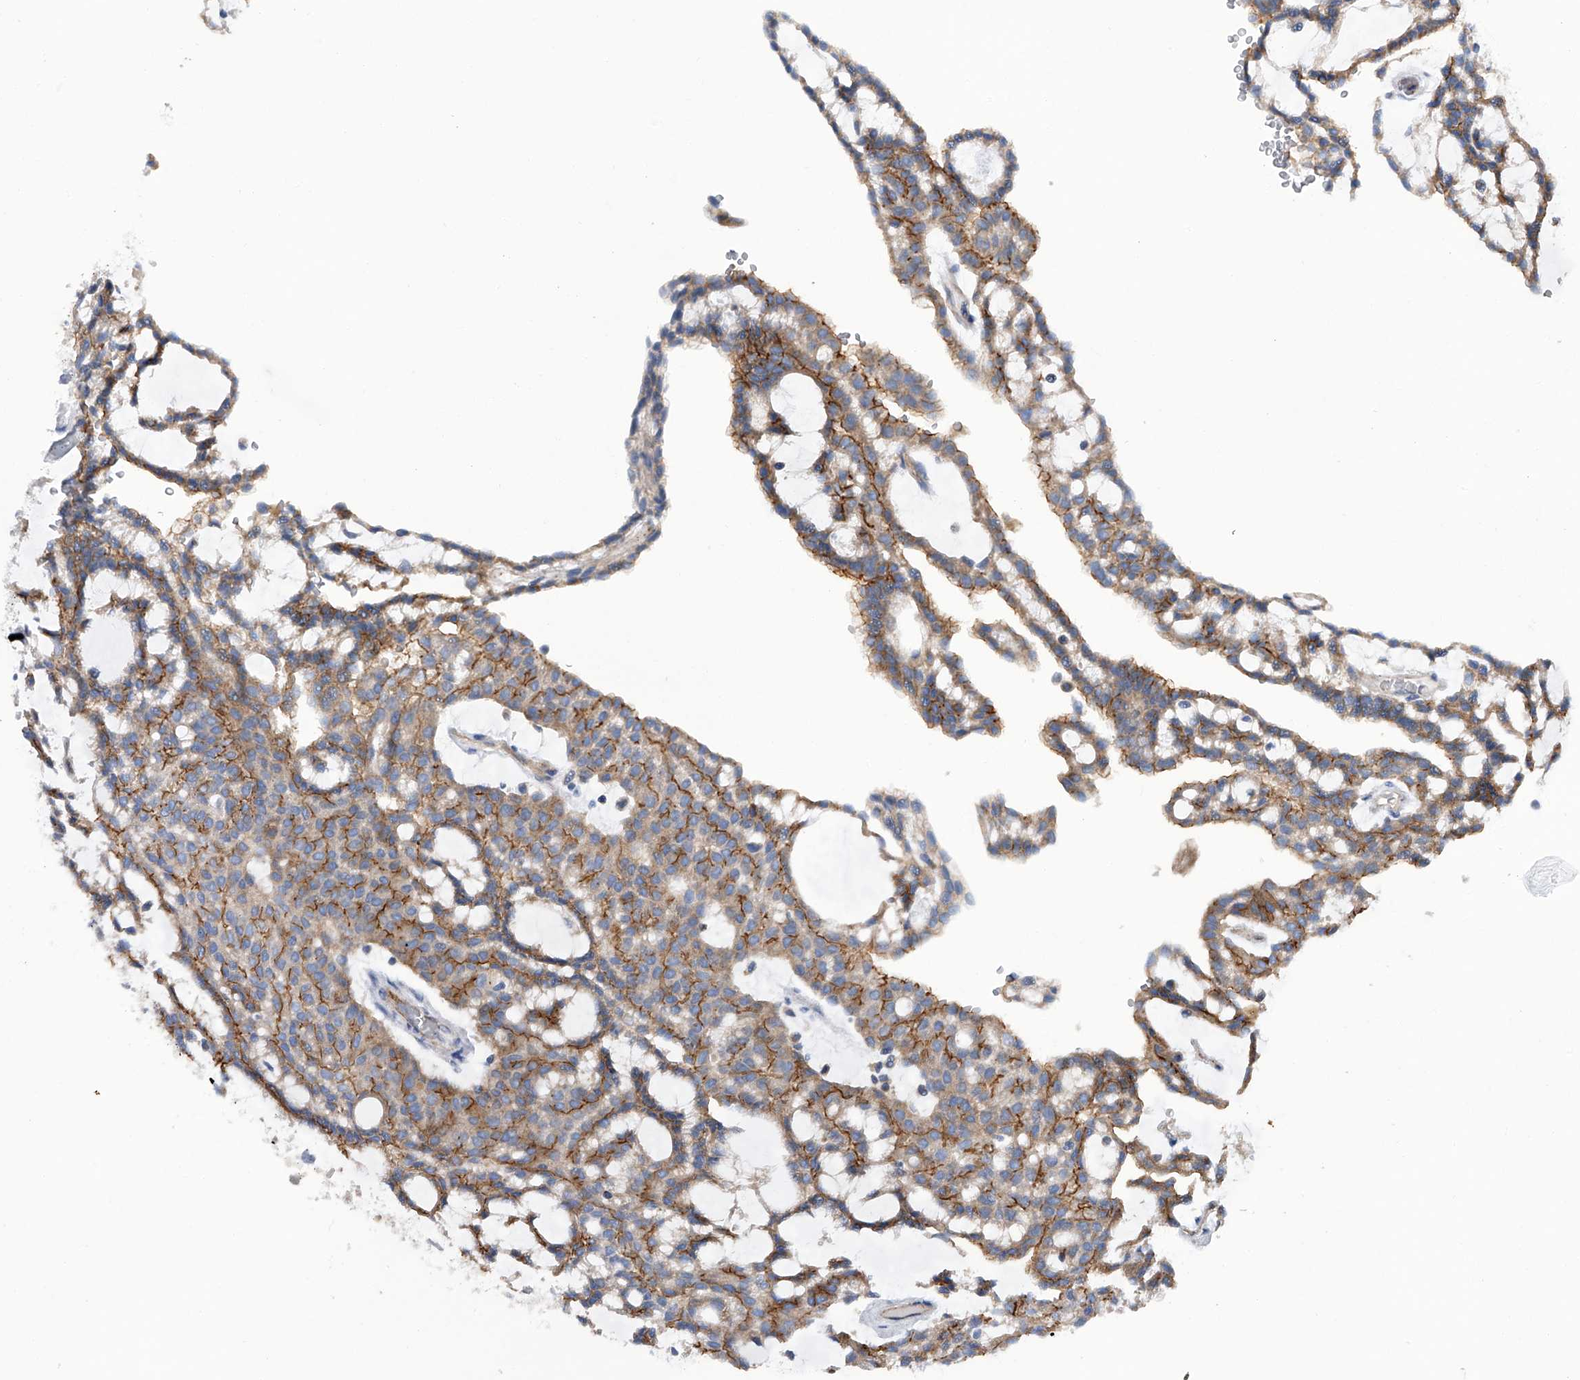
{"staining": {"intensity": "moderate", "quantity": ">75%", "location": "cytoplasmic/membranous"}, "tissue": "renal cancer", "cell_type": "Tumor cells", "image_type": "cancer", "snomed": [{"axis": "morphology", "description": "Adenocarcinoma, NOS"}, {"axis": "topography", "description": "Kidney"}], "caption": "Immunohistochemical staining of human renal cancer (adenocarcinoma) reveals medium levels of moderate cytoplasmic/membranous staining in about >75% of tumor cells.", "gene": "MLYCD", "patient": {"sex": "male", "age": 63}}